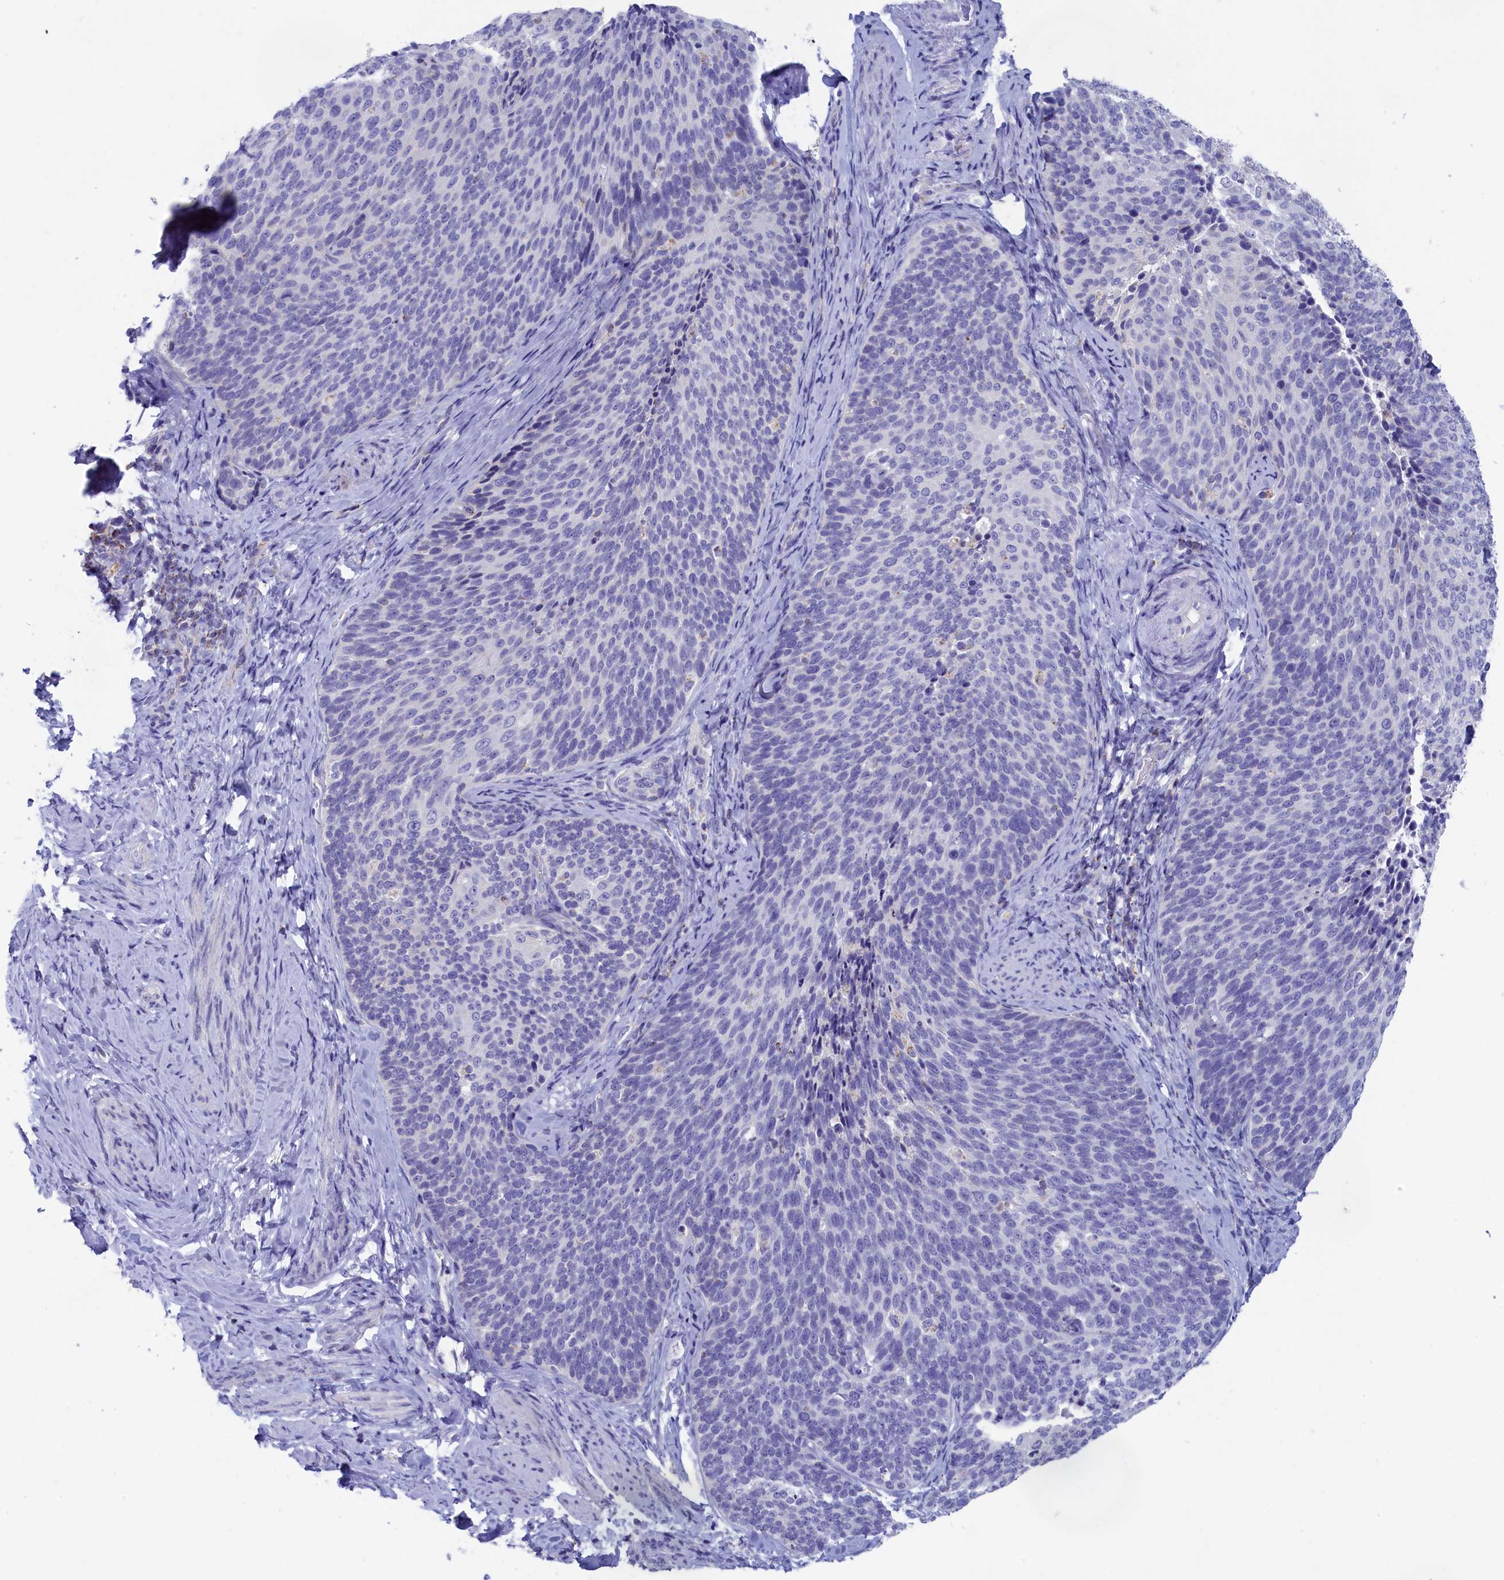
{"staining": {"intensity": "negative", "quantity": "none", "location": "none"}, "tissue": "cervical cancer", "cell_type": "Tumor cells", "image_type": "cancer", "snomed": [{"axis": "morphology", "description": "Squamous cell carcinoma, NOS"}, {"axis": "topography", "description": "Cervix"}], "caption": "Cervical squamous cell carcinoma stained for a protein using IHC displays no expression tumor cells.", "gene": "PRDM12", "patient": {"sex": "female", "age": 50}}